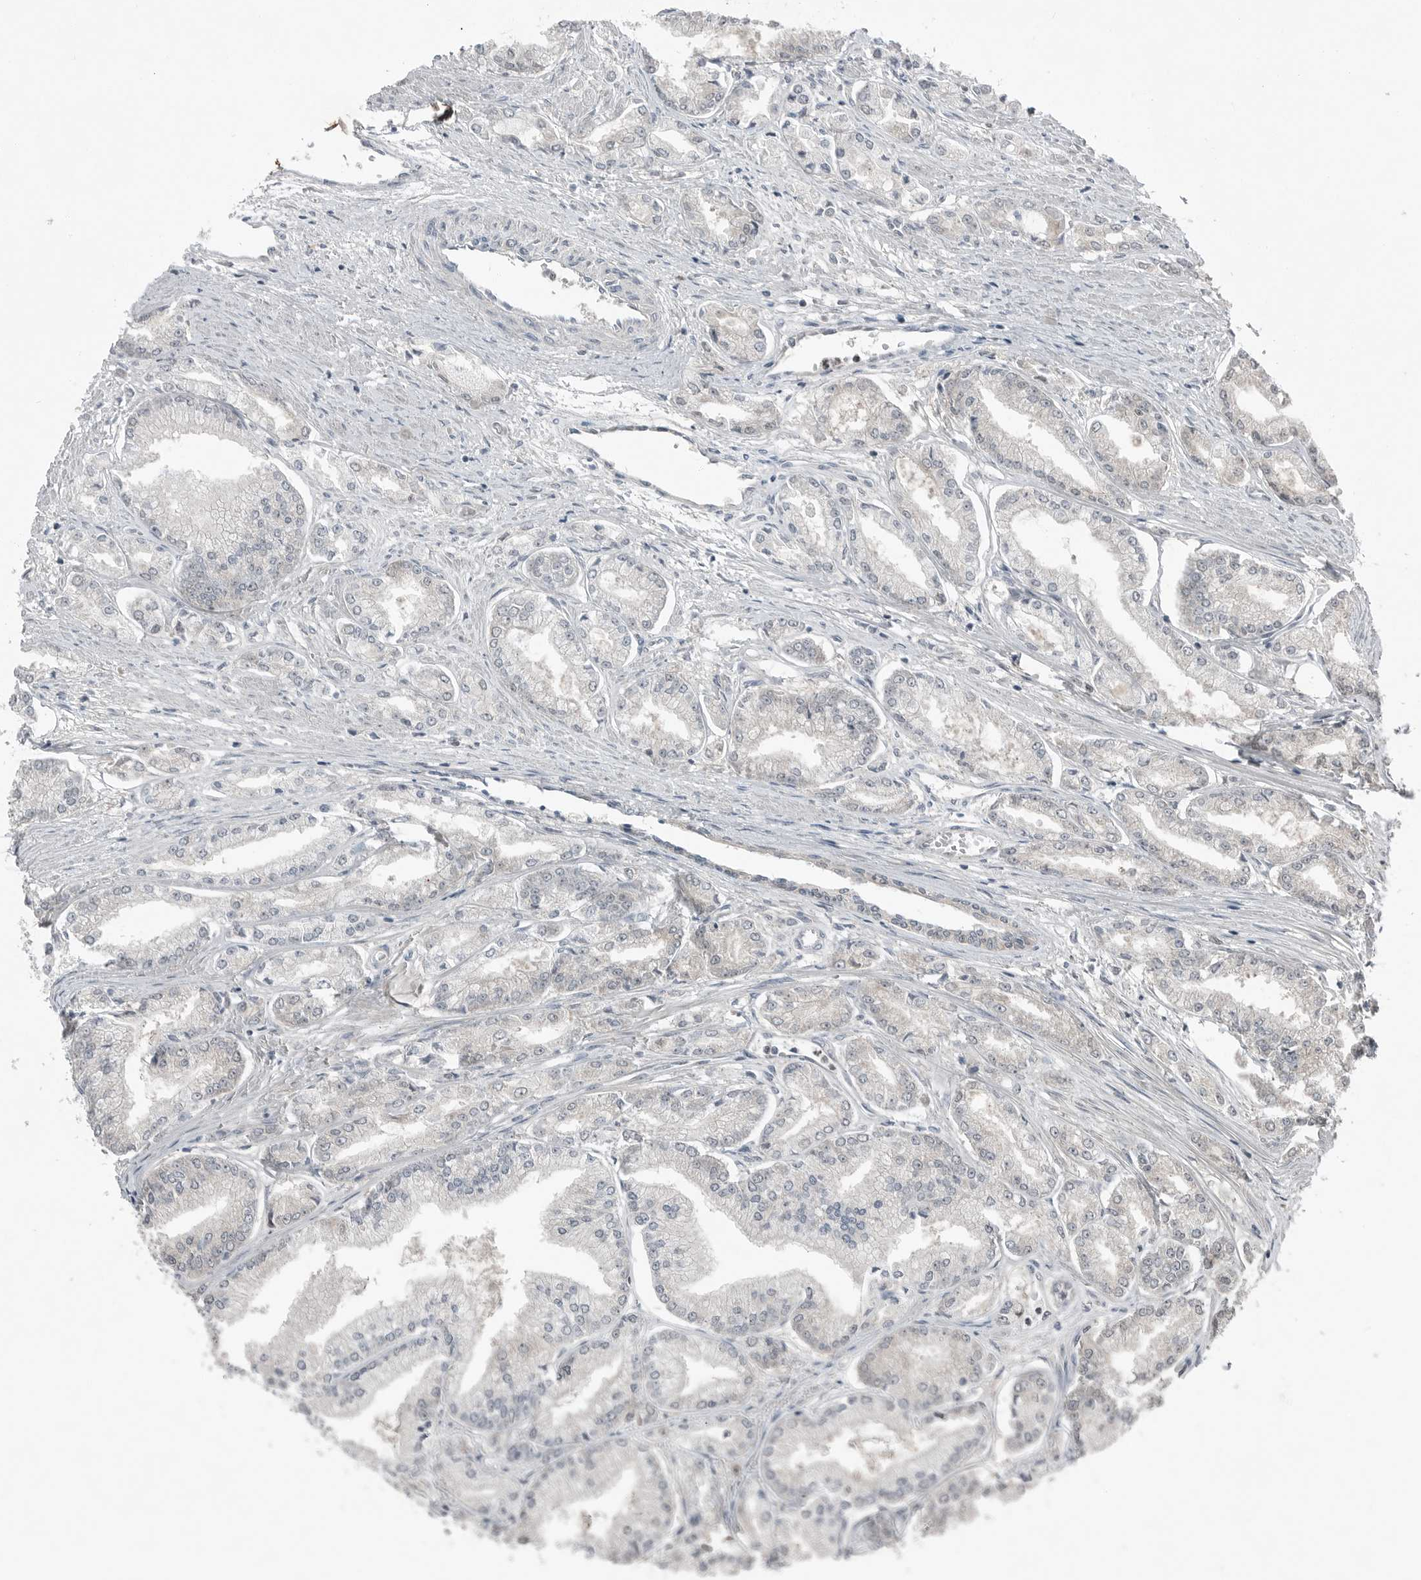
{"staining": {"intensity": "negative", "quantity": "none", "location": "none"}, "tissue": "prostate cancer", "cell_type": "Tumor cells", "image_type": "cancer", "snomed": [{"axis": "morphology", "description": "Adenocarcinoma, Low grade"}, {"axis": "topography", "description": "Prostate"}], "caption": "This is an immunohistochemistry histopathology image of low-grade adenocarcinoma (prostate). There is no positivity in tumor cells.", "gene": "MFAP3L", "patient": {"sex": "male", "age": 52}}